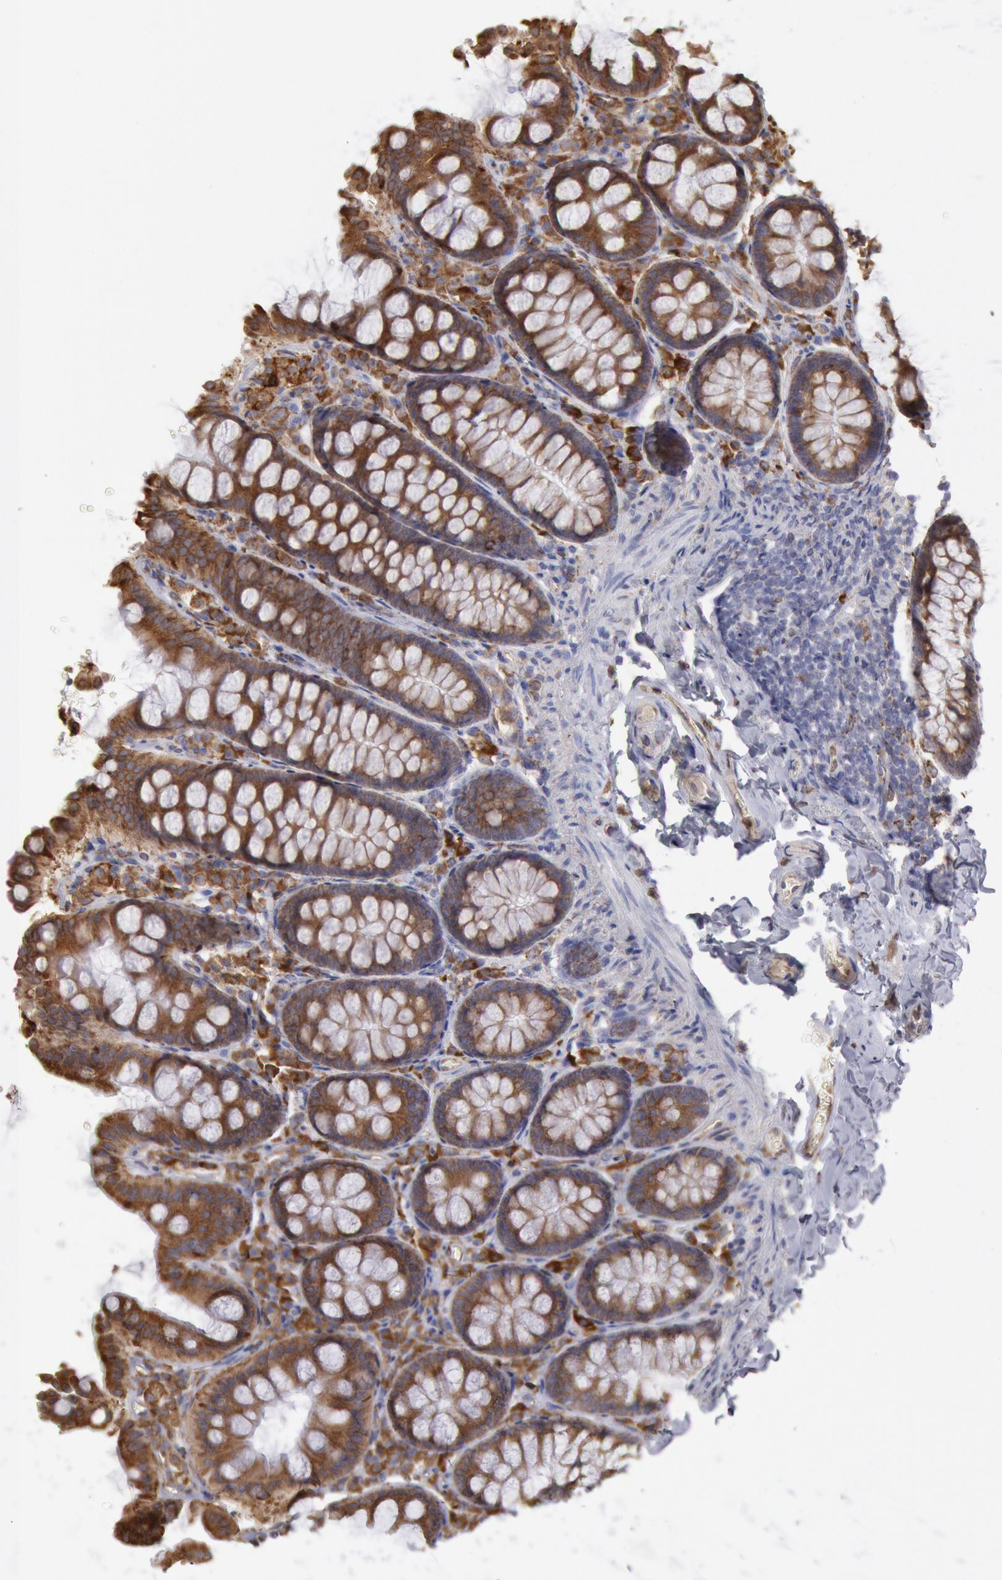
{"staining": {"intensity": "moderate", "quantity": ">75%", "location": "cytoplasmic/membranous"}, "tissue": "colon", "cell_type": "Endothelial cells", "image_type": "normal", "snomed": [{"axis": "morphology", "description": "Normal tissue, NOS"}, {"axis": "topography", "description": "Colon"}], "caption": "Endothelial cells reveal medium levels of moderate cytoplasmic/membranous staining in about >75% of cells in benign human colon.", "gene": "ERP44", "patient": {"sex": "female", "age": 61}}